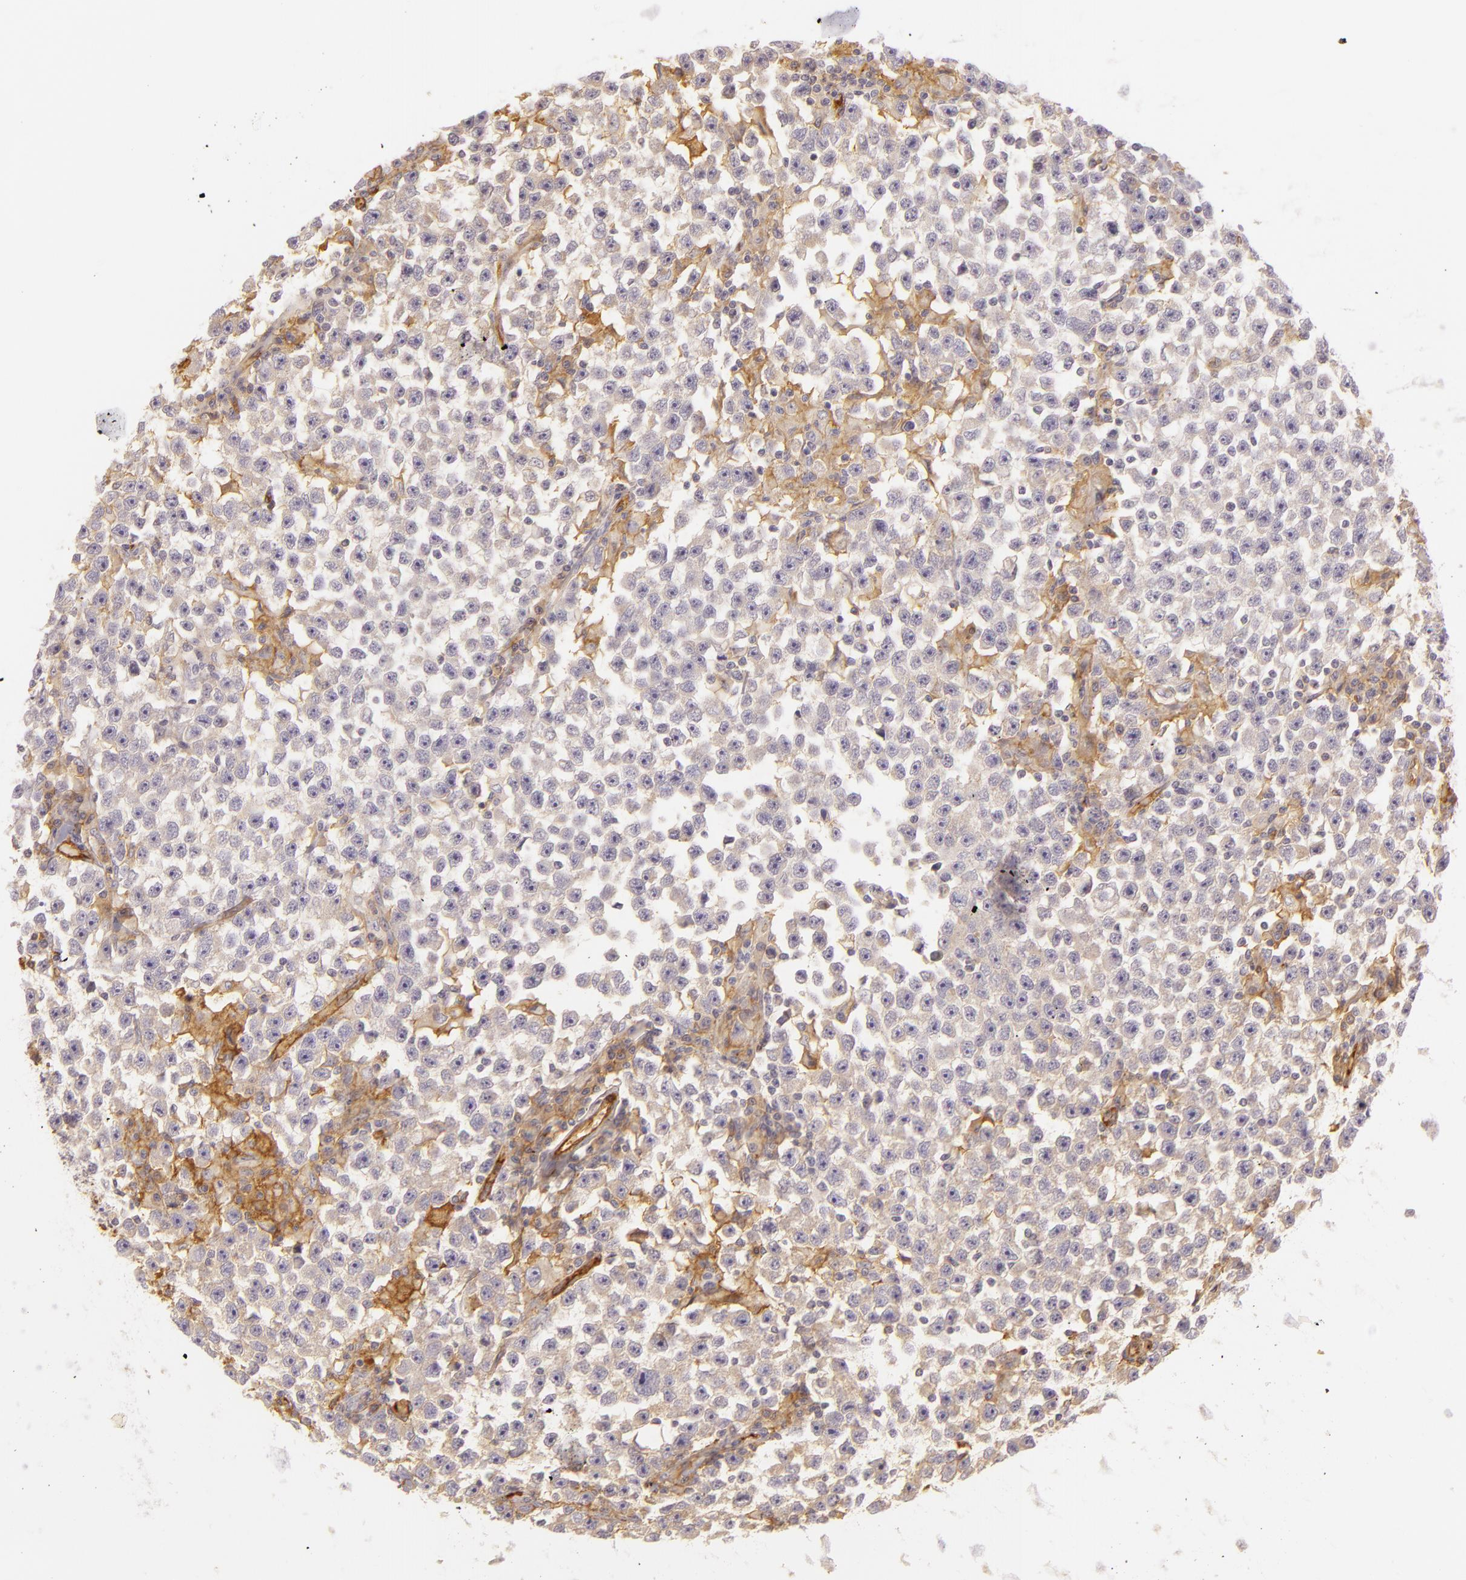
{"staining": {"intensity": "negative", "quantity": "none", "location": "none"}, "tissue": "testis cancer", "cell_type": "Tumor cells", "image_type": "cancer", "snomed": [{"axis": "morphology", "description": "Seminoma, NOS"}, {"axis": "topography", "description": "Testis"}], "caption": "Human testis seminoma stained for a protein using immunohistochemistry exhibits no staining in tumor cells.", "gene": "CD59", "patient": {"sex": "male", "age": 33}}